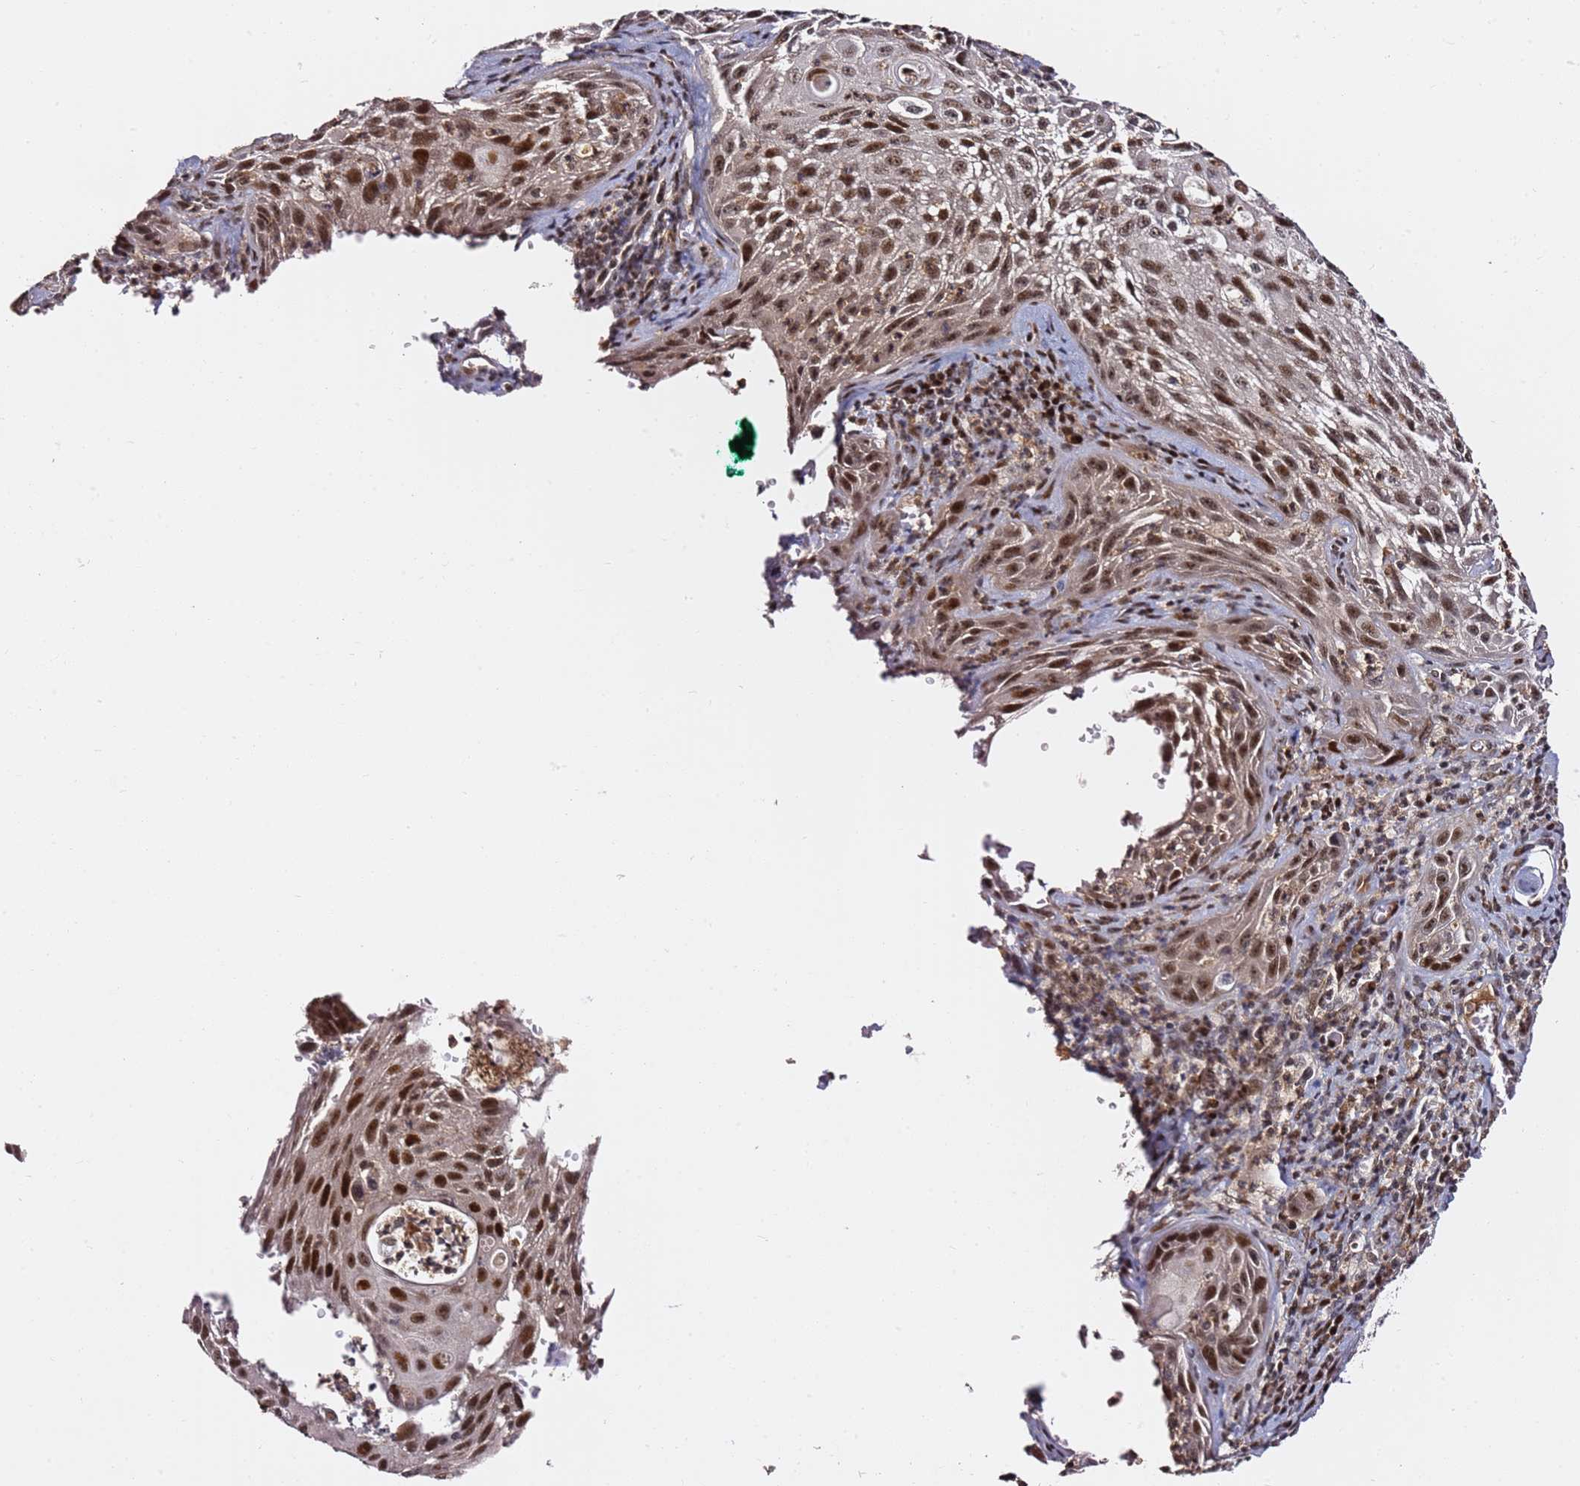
{"staining": {"intensity": "moderate", "quantity": ">75%", "location": "nuclear"}, "tissue": "cervical cancer", "cell_type": "Tumor cells", "image_type": "cancer", "snomed": [{"axis": "morphology", "description": "Squamous cell carcinoma, NOS"}, {"axis": "topography", "description": "Cervix"}], "caption": "Protein expression analysis of cervical squamous cell carcinoma shows moderate nuclear staining in about >75% of tumor cells. The protein is stained brown, and the nuclei are stained in blue (DAB IHC with brightfield microscopy, high magnification).", "gene": "FCF1", "patient": {"sex": "female", "age": 42}}